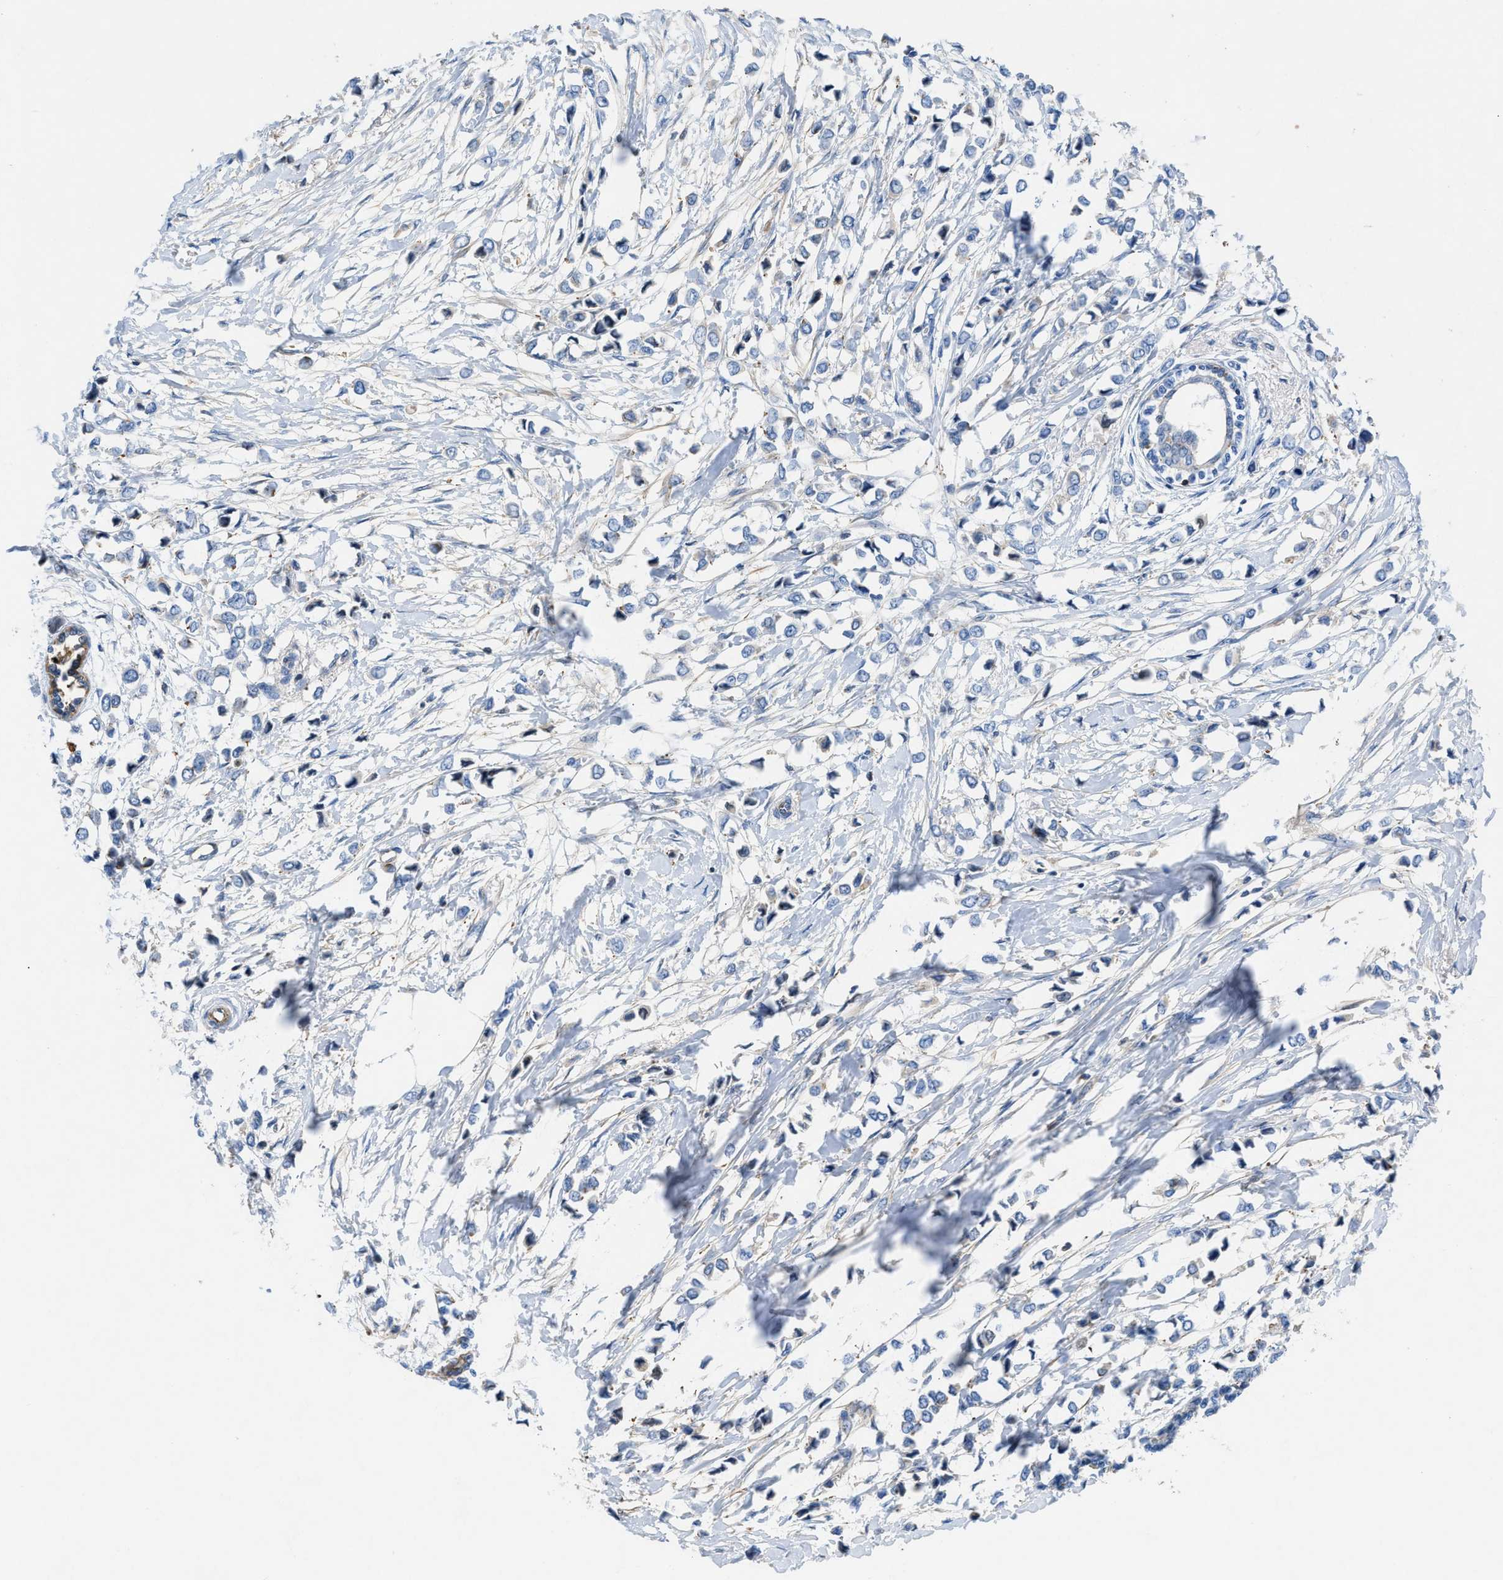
{"staining": {"intensity": "negative", "quantity": "none", "location": "none"}, "tissue": "breast cancer", "cell_type": "Tumor cells", "image_type": "cancer", "snomed": [{"axis": "morphology", "description": "Lobular carcinoma"}, {"axis": "topography", "description": "Breast"}], "caption": "An image of breast cancer stained for a protein displays no brown staining in tumor cells. (DAB IHC with hematoxylin counter stain).", "gene": "ATP6V0D1", "patient": {"sex": "female", "age": 51}}